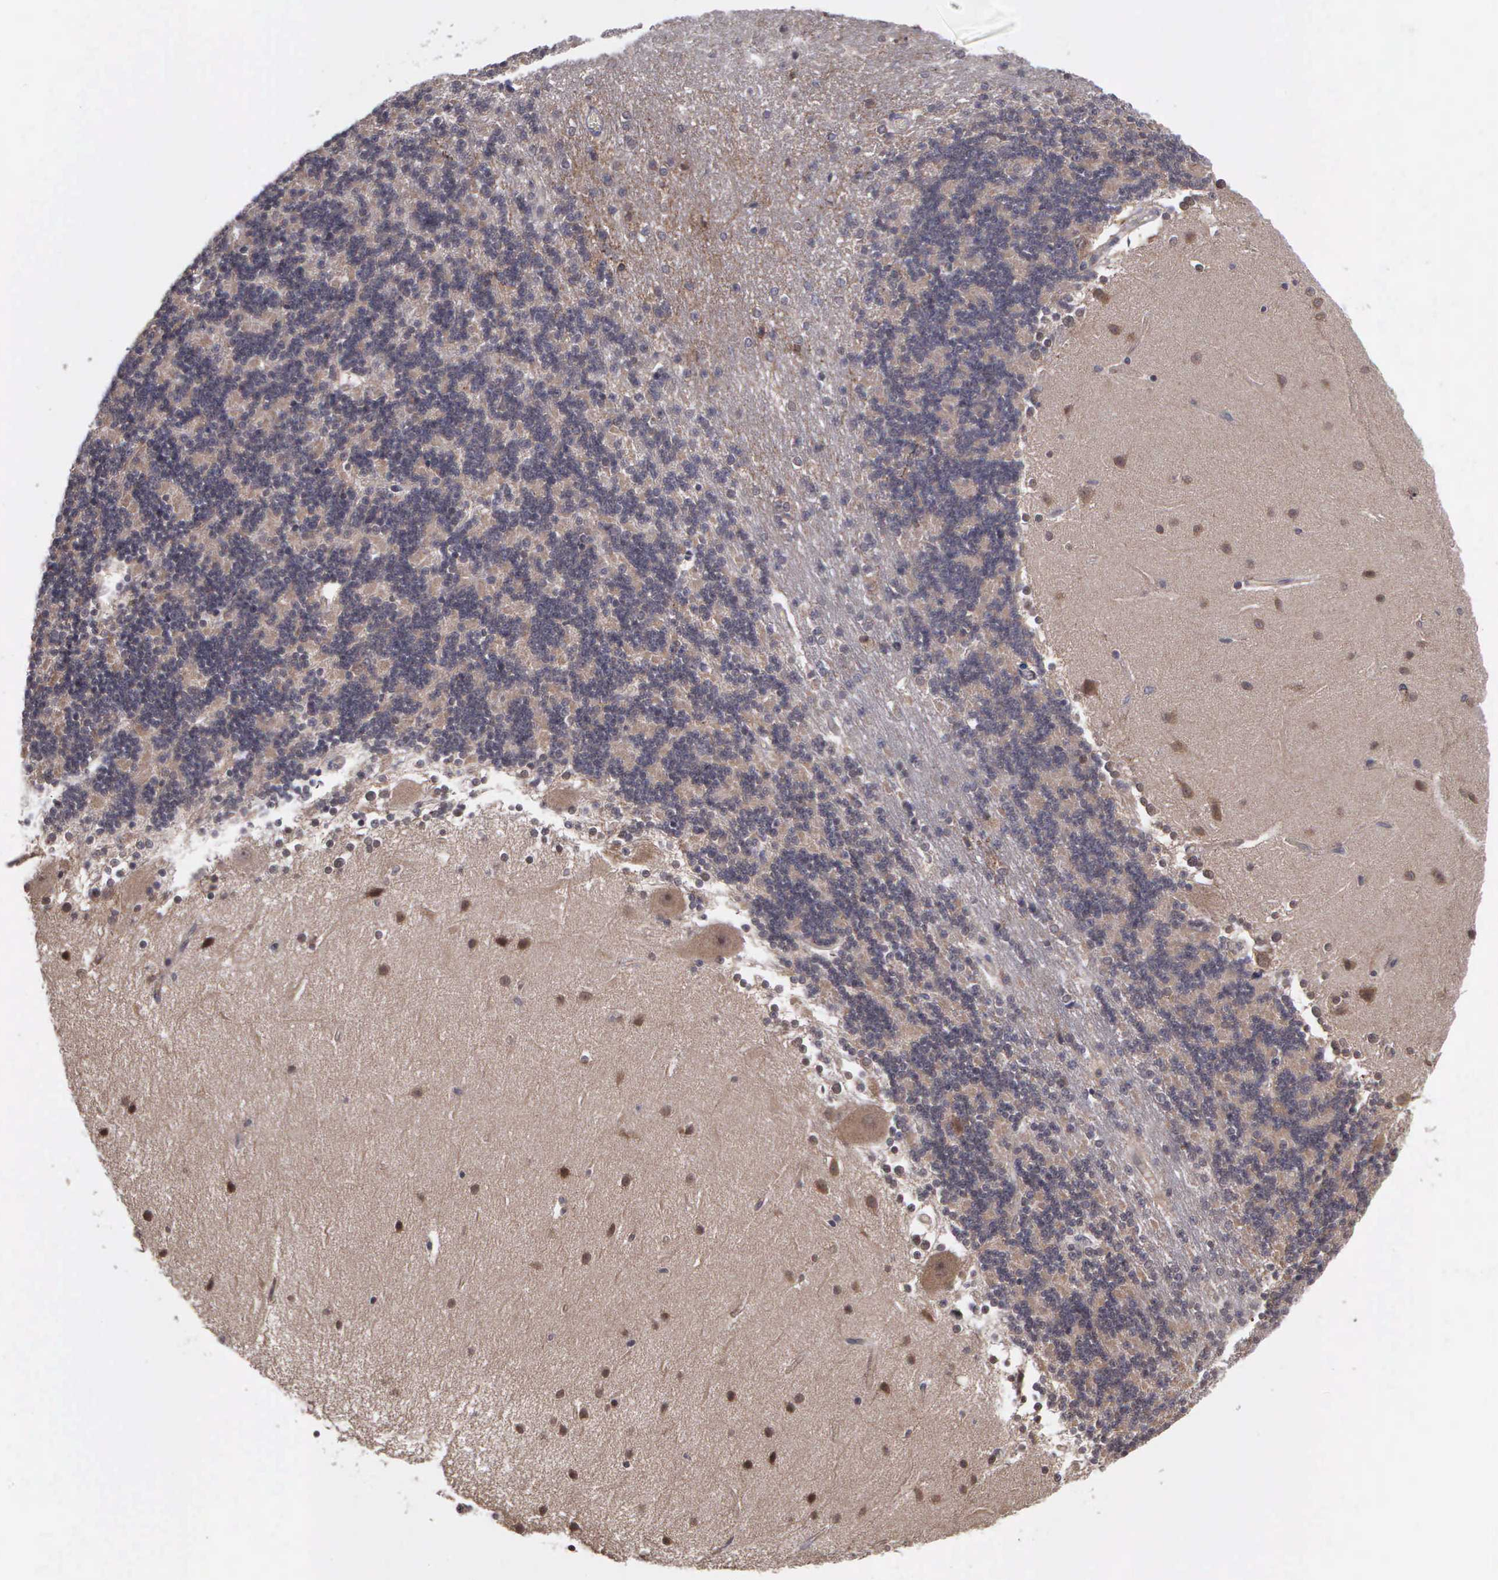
{"staining": {"intensity": "weak", "quantity": ">75%", "location": "cytoplasmic/membranous"}, "tissue": "cerebellum", "cell_type": "Cells in granular layer", "image_type": "normal", "snomed": [{"axis": "morphology", "description": "Normal tissue, NOS"}, {"axis": "topography", "description": "Cerebellum"}], "caption": "DAB (3,3'-diaminobenzidine) immunohistochemical staining of unremarkable human cerebellum exhibits weak cytoplasmic/membranous protein expression in about >75% of cells in granular layer.", "gene": "MAP3K9", "patient": {"sex": "female", "age": 54}}